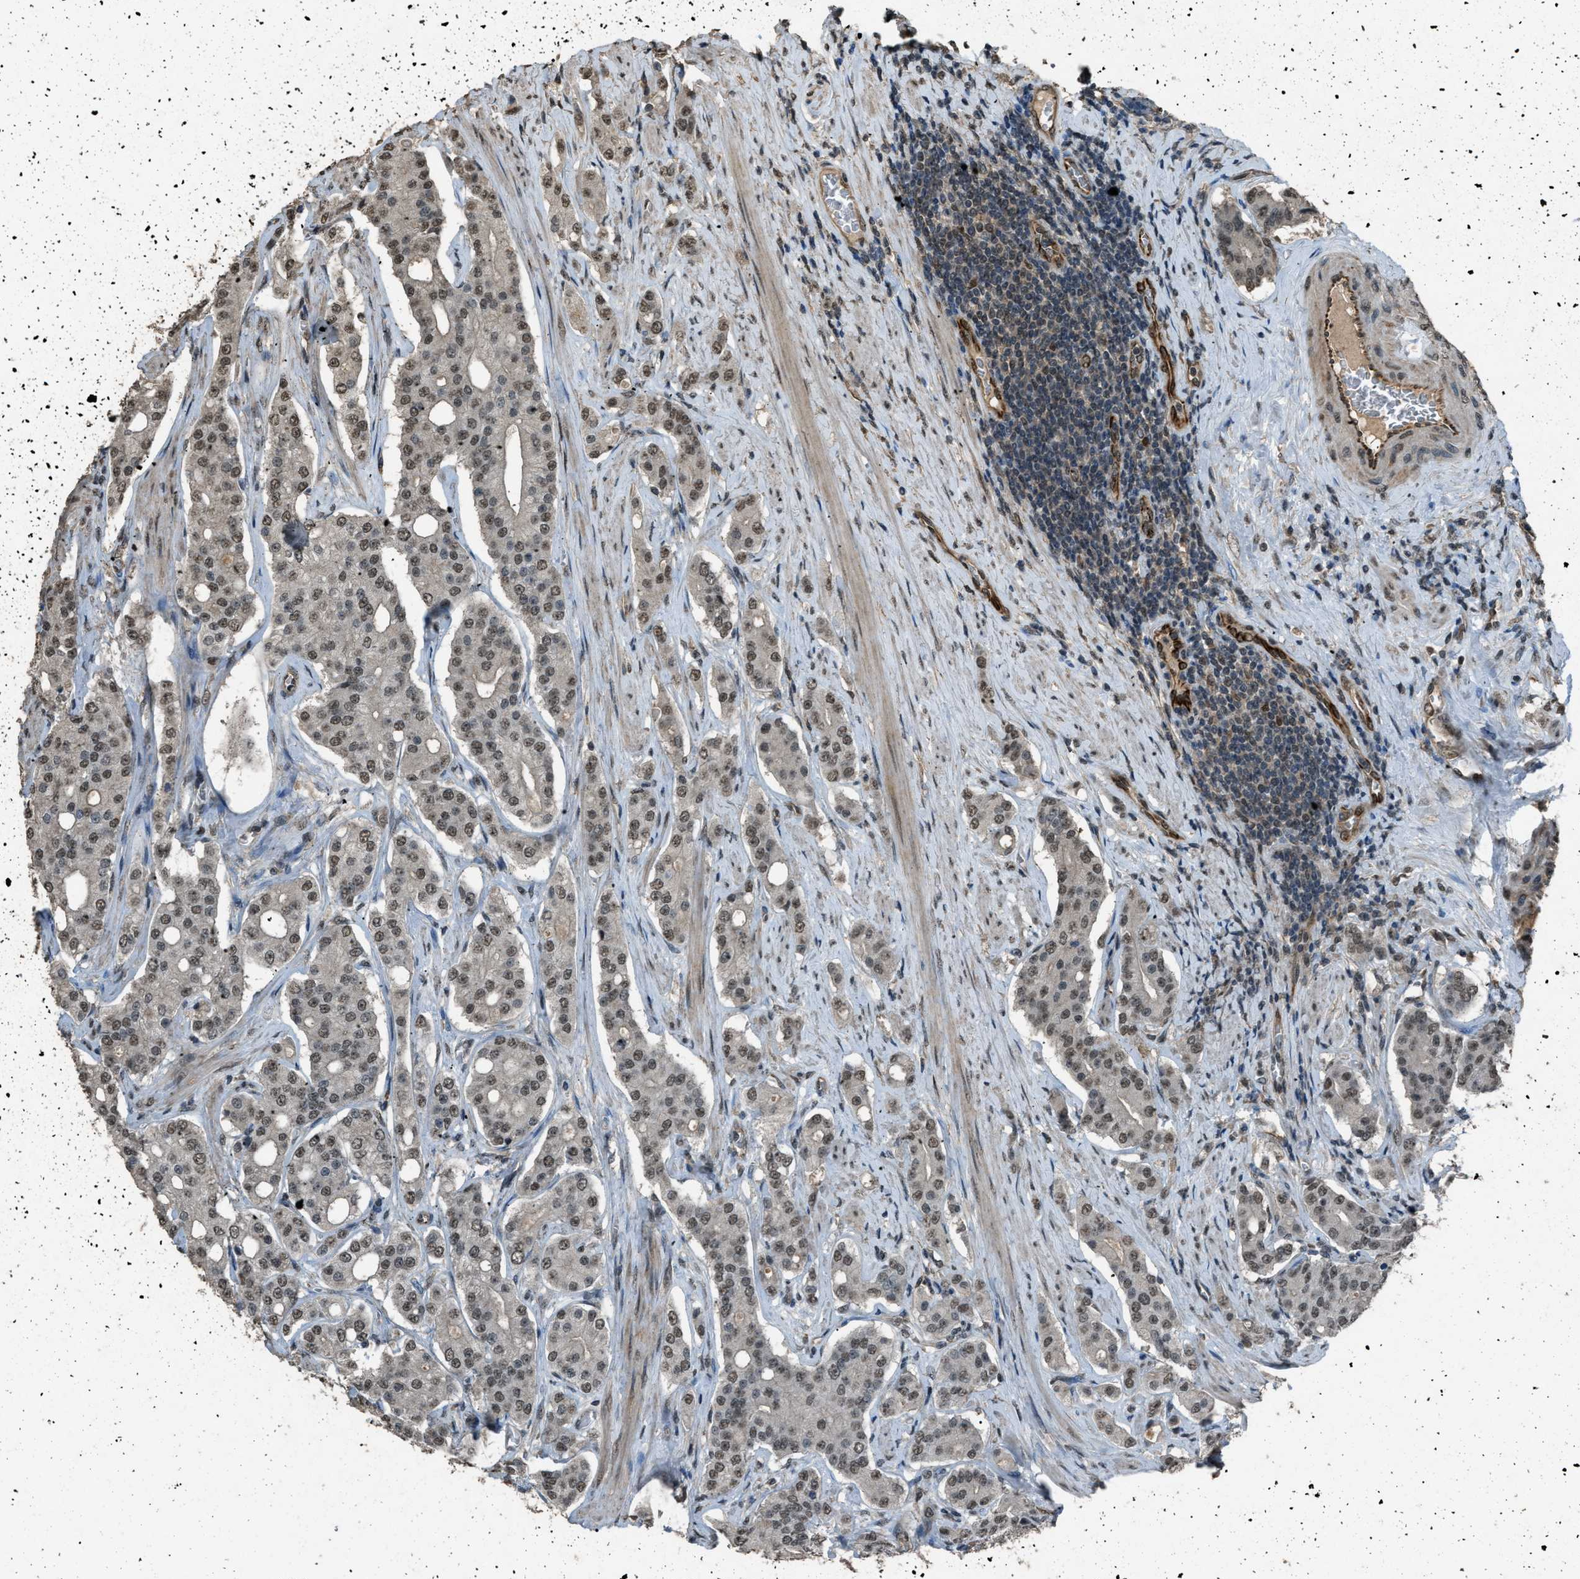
{"staining": {"intensity": "moderate", "quantity": ">75%", "location": "nuclear"}, "tissue": "prostate cancer", "cell_type": "Tumor cells", "image_type": "cancer", "snomed": [{"axis": "morphology", "description": "Adenocarcinoma, High grade"}, {"axis": "topography", "description": "Prostate"}], "caption": "A histopathology image of prostate high-grade adenocarcinoma stained for a protein exhibits moderate nuclear brown staining in tumor cells.", "gene": "SERTAD2", "patient": {"sex": "male", "age": 71}}